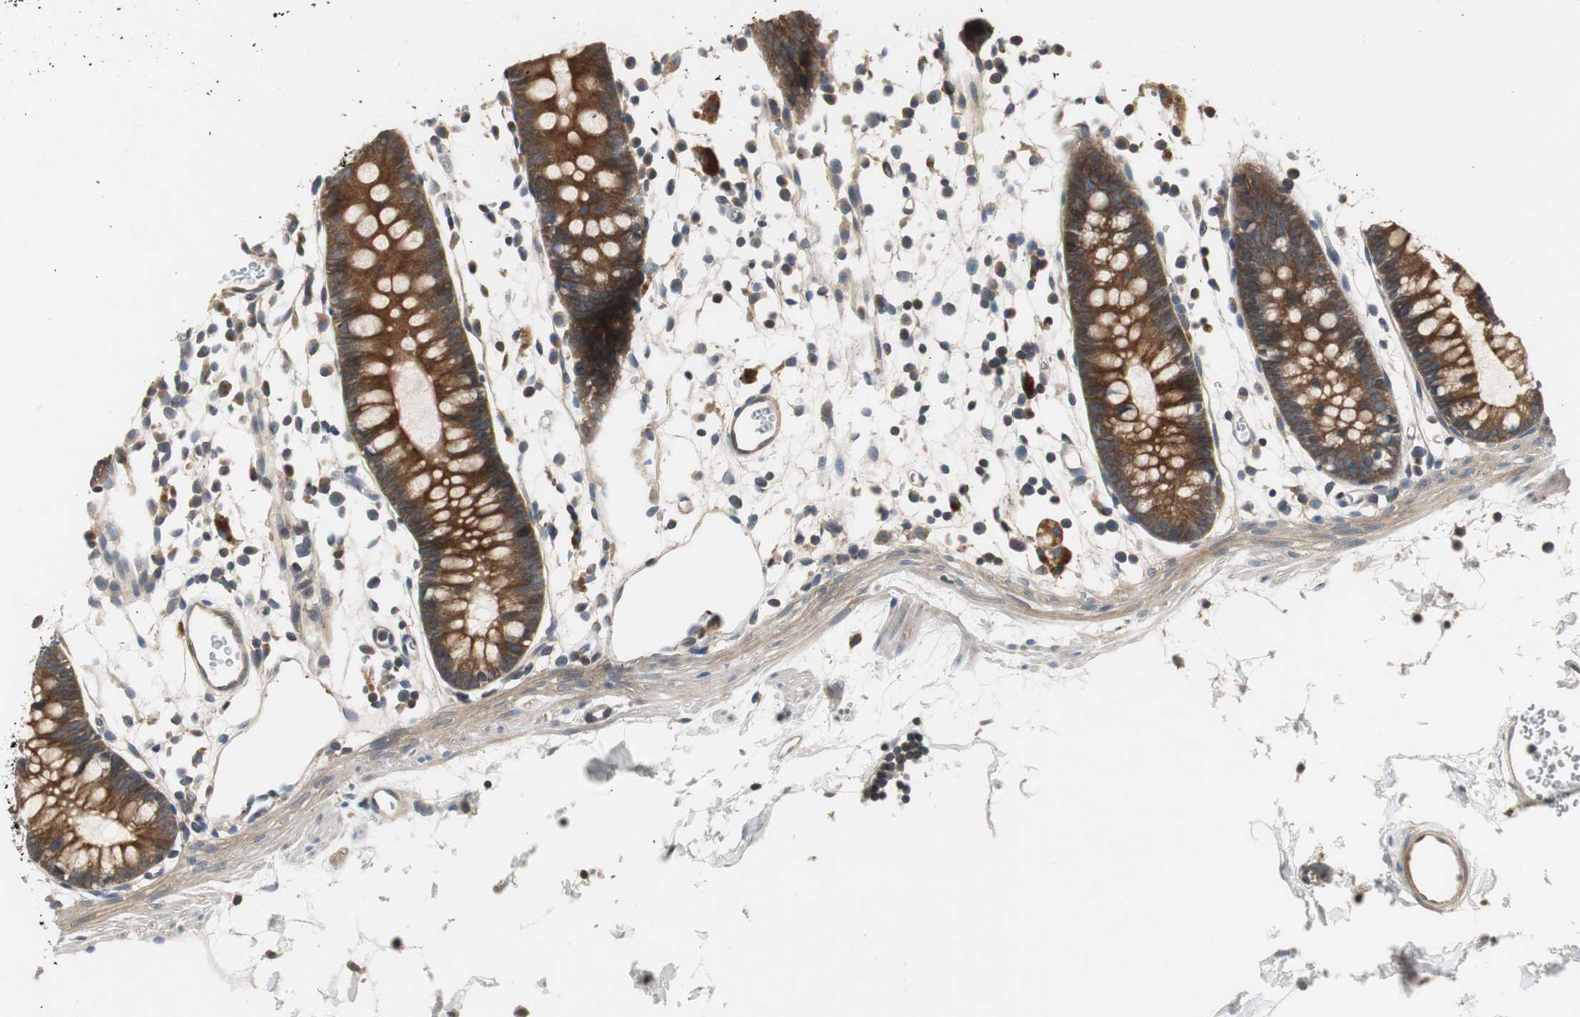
{"staining": {"intensity": "weak", "quantity": ">75%", "location": "cytoplasmic/membranous"}, "tissue": "colon", "cell_type": "Endothelial cells", "image_type": "normal", "snomed": [{"axis": "morphology", "description": "Normal tissue, NOS"}, {"axis": "topography", "description": "Colon"}], "caption": "Weak cytoplasmic/membranous expression is identified in about >75% of endothelial cells in normal colon. The staining was performed using DAB, with brown indicating positive protein expression. Nuclei are stained blue with hematoxylin.", "gene": "PRKAA1", "patient": {"sex": "male", "age": 14}}